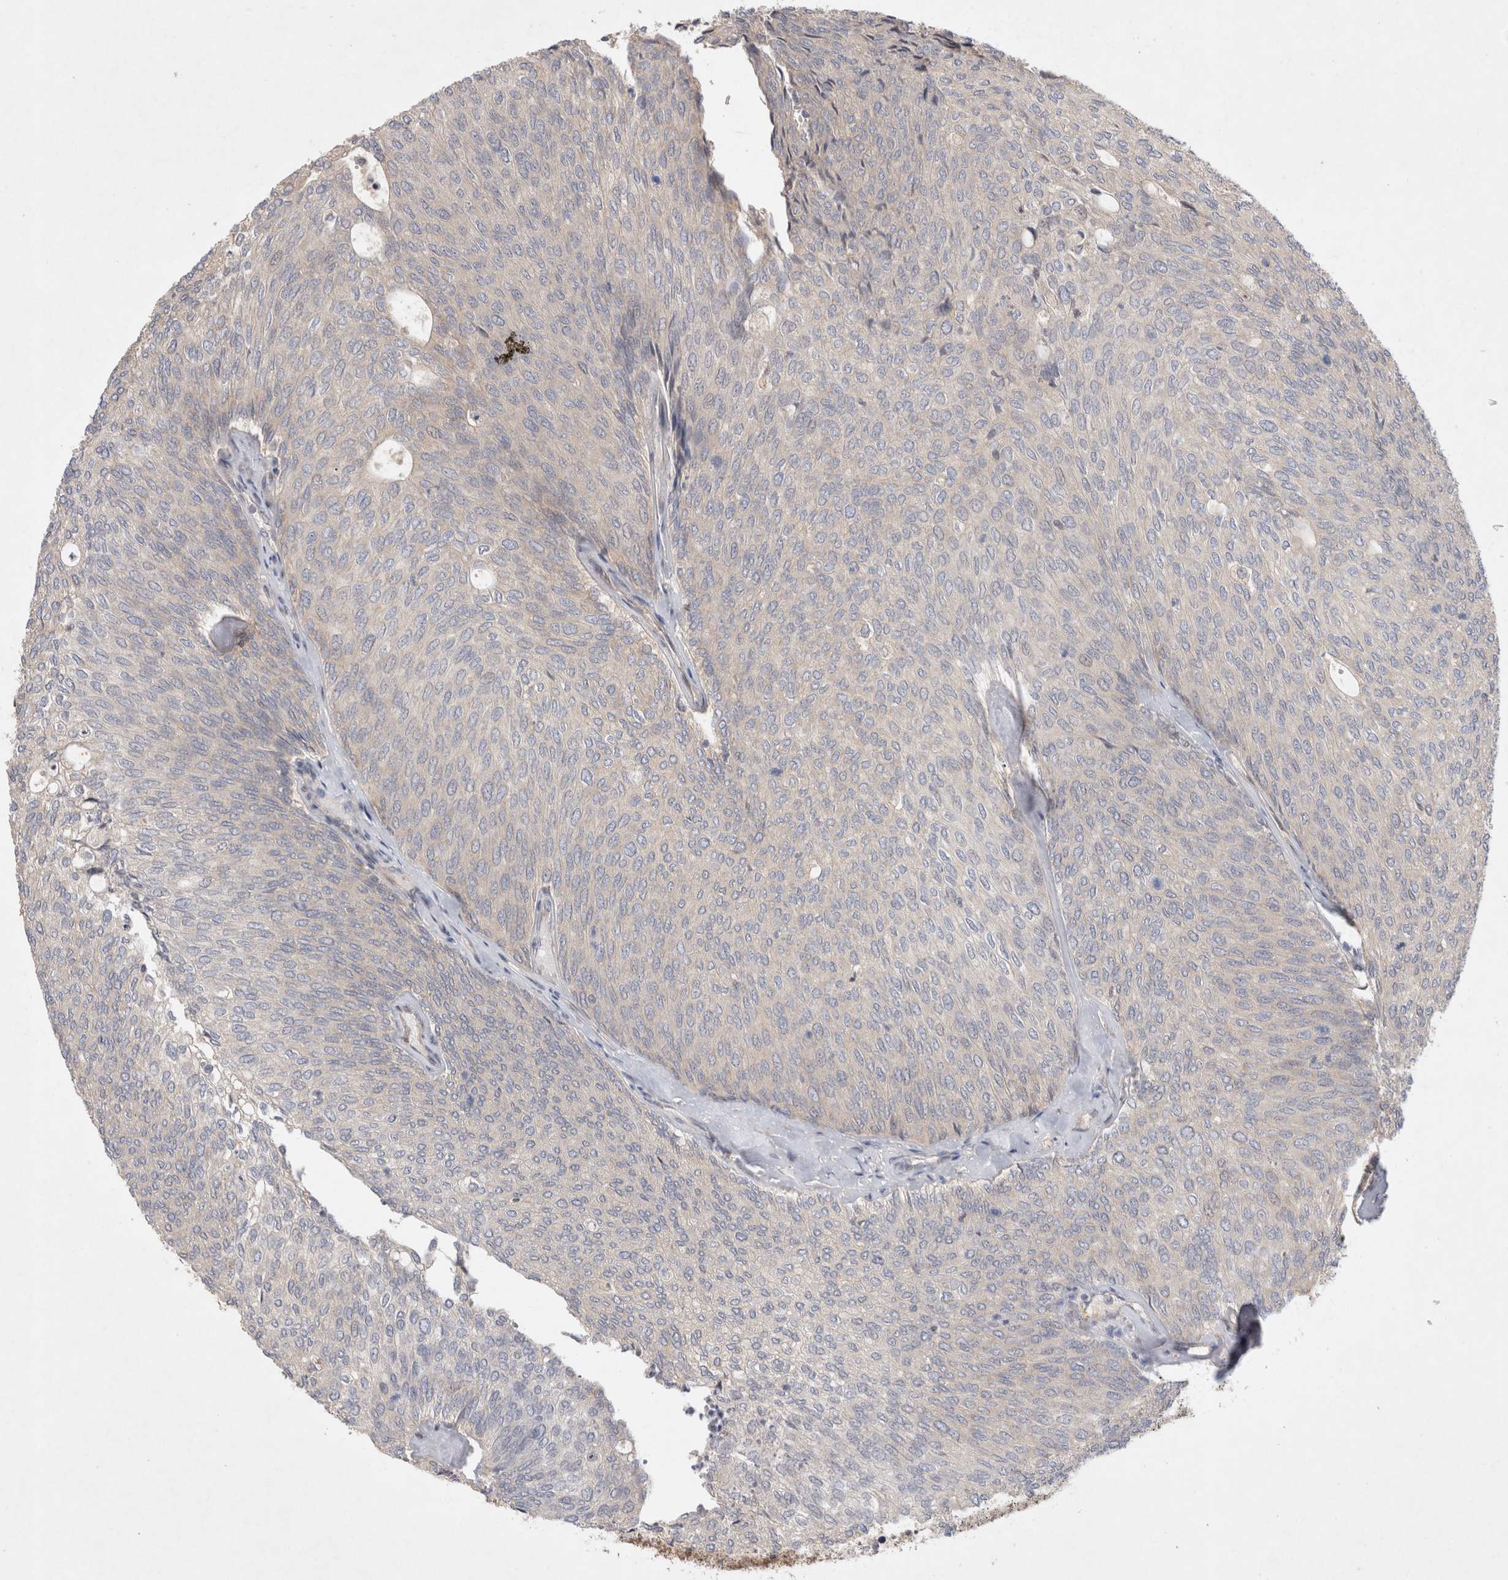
{"staining": {"intensity": "negative", "quantity": "none", "location": "none"}, "tissue": "urothelial cancer", "cell_type": "Tumor cells", "image_type": "cancer", "snomed": [{"axis": "morphology", "description": "Urothelial carcinoma, Low grade"}, {"axis": "topography", "description": "Urinary bladder"}], "caption": "Urothelial carcinoma (low-grade) was stained to show a protein in brown. There is no significant expression in tumor cells.", "gene": "HTT", "patient": {"sex": "female", "age": 79}}